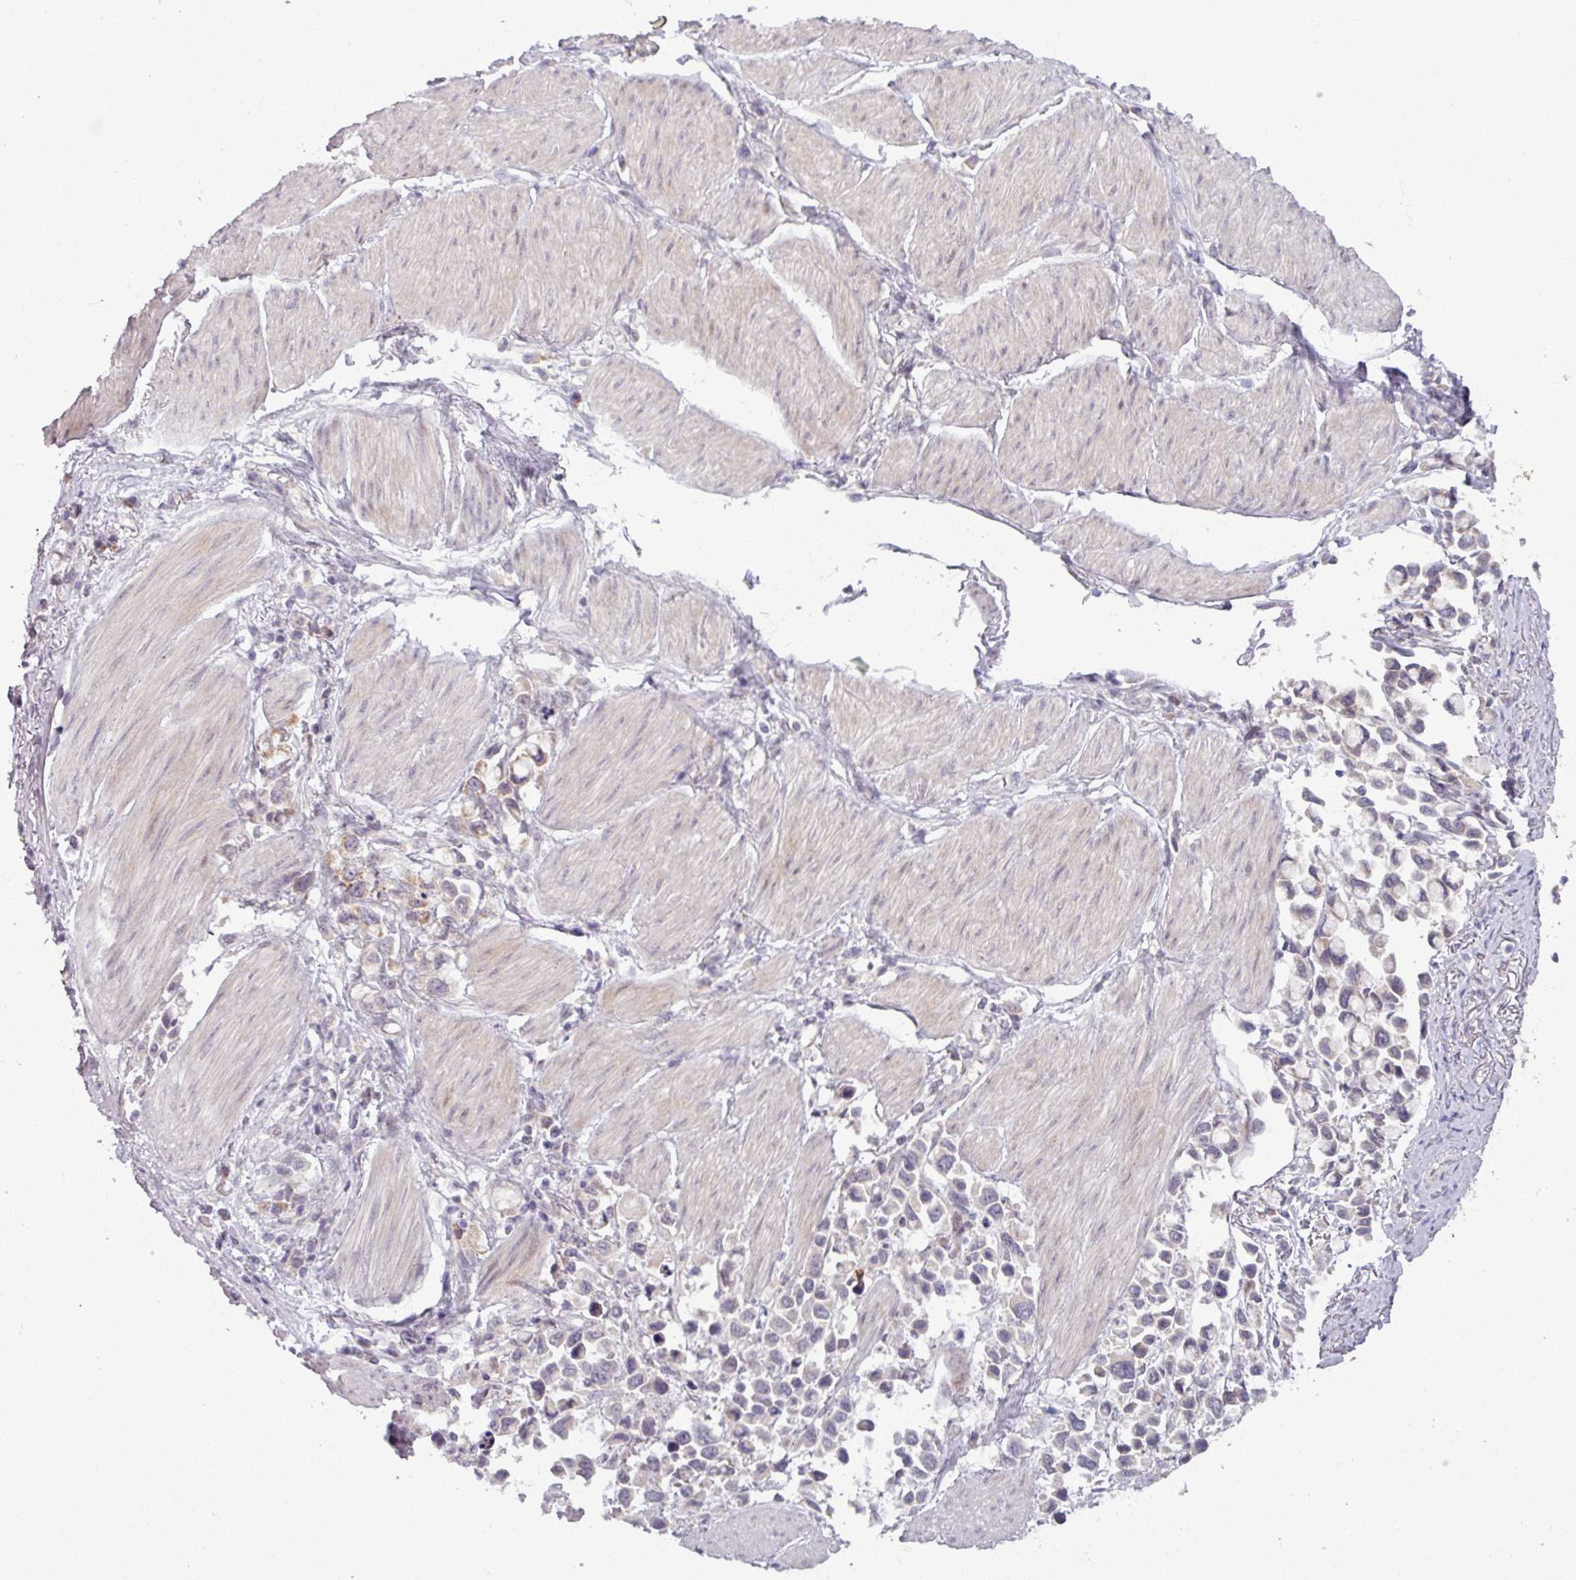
{"staining": {"intensity": "negative", "quantity": "none", "location": "none"}, "tissue": "stomach cancer", "cell_type": "Tumor cells", "image_type": "cancer", "snomed": [{"axis": "morphology", "description": "Adenocarcinoma, NOS"}, {"axis": "topography", "description": "Stomach"}], "caption": "An immunohistochemistry (IHC) histopathology image of adenocarcinoma (stomach) is shown. There is no staining in tumor cells of adenocarcinoma (stomach).", "gene": "OGFOD3", "patient": {"sex": "female", "age": 81}}